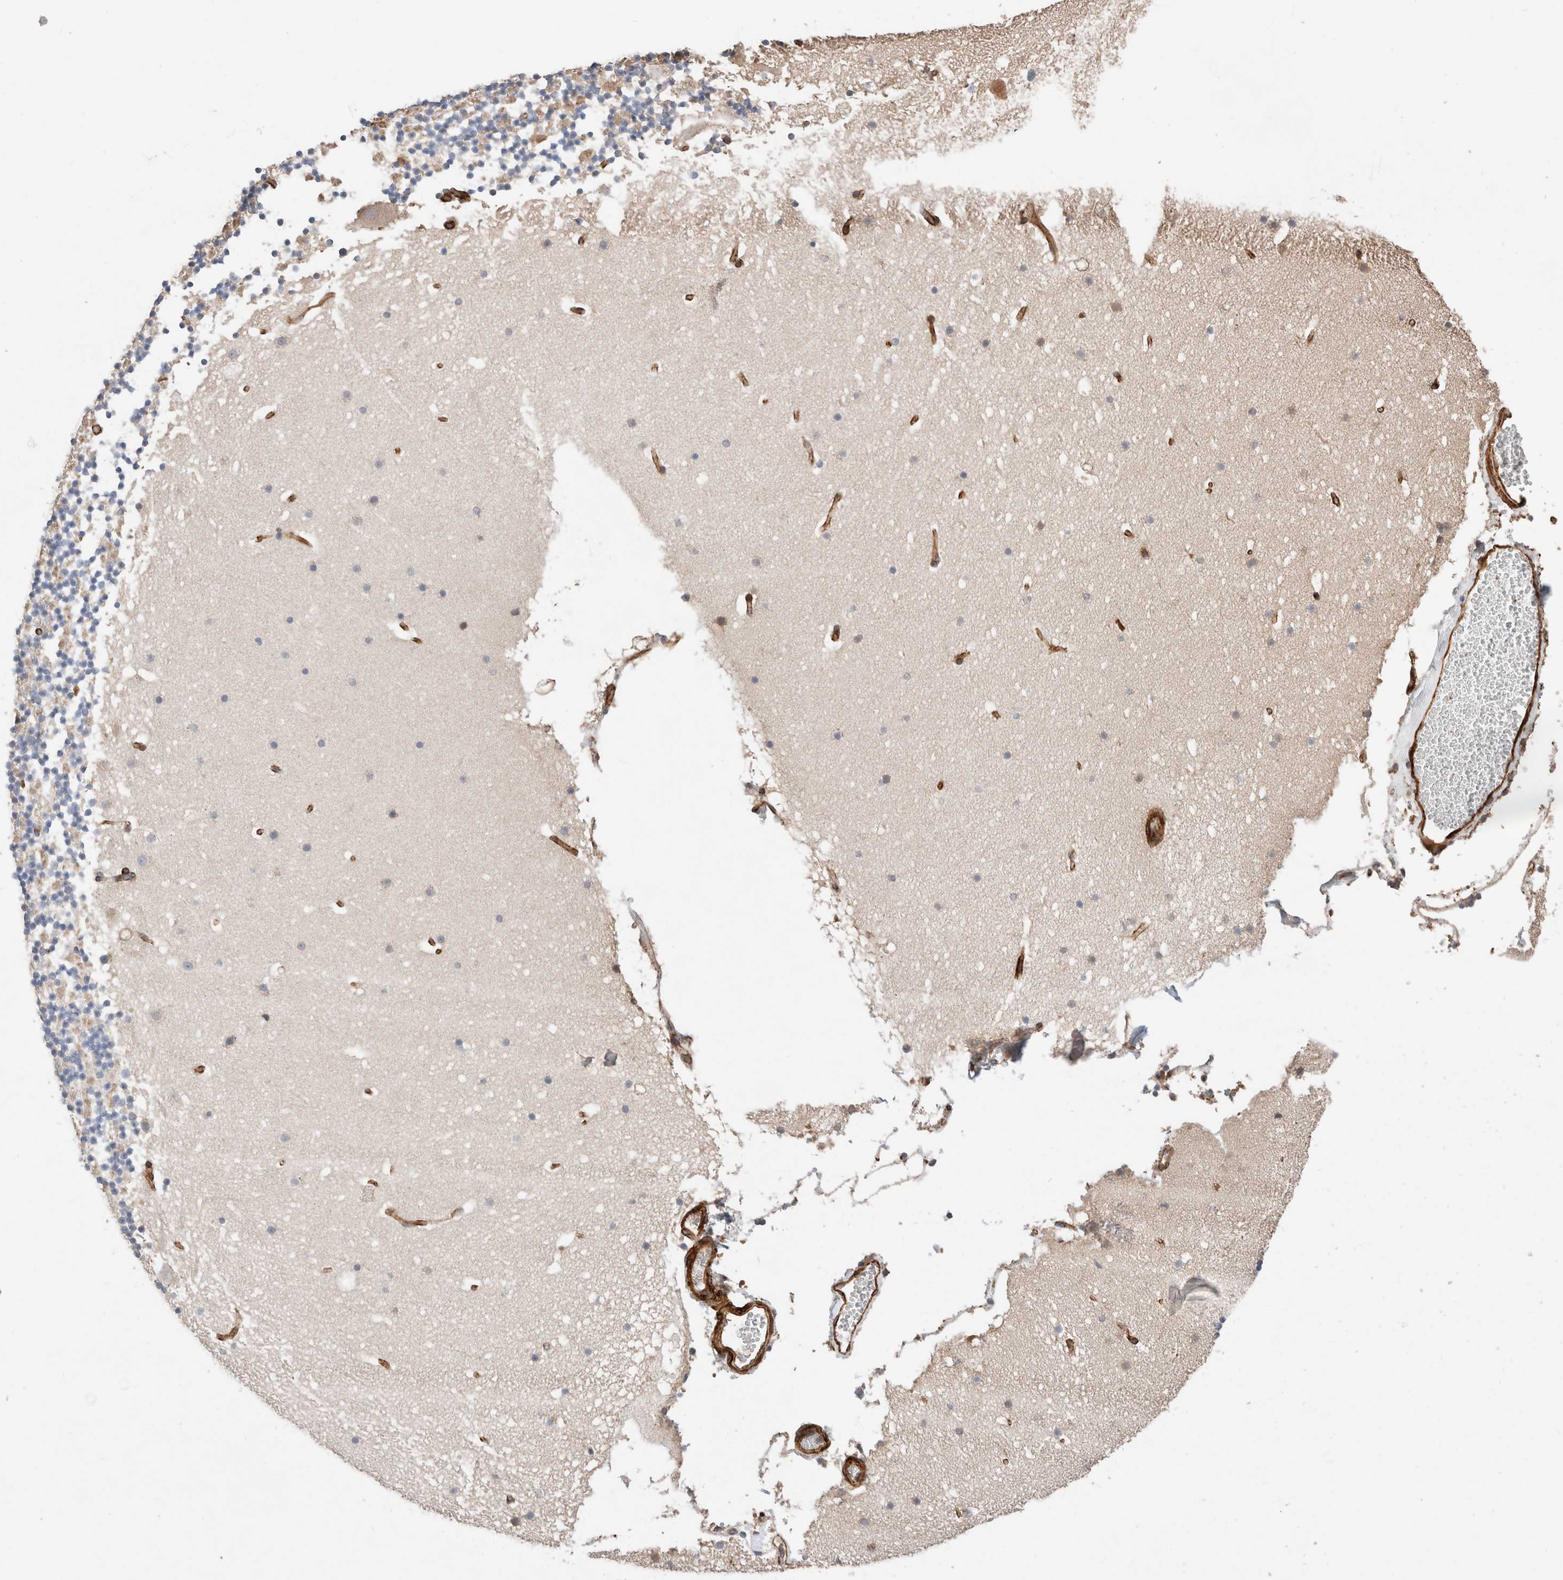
{"staining": {"intensity": "negative", "quantity": "none", "location": "none"}, "tissue": "cerebellum", "cell_type": "Cells in granular layer", "image_type": "normal", "snomed": [{"axis": "morphology", "description": "Normal tissue, NOS"}, {"axis": "topography", "description": "Cerebellum"}], "caption": "The micrograph reveals no staining of cells in granular layer in unremarkable cerebellum.", "gene": "RAB32", "patient": {"sex": "male", "age": 57}}